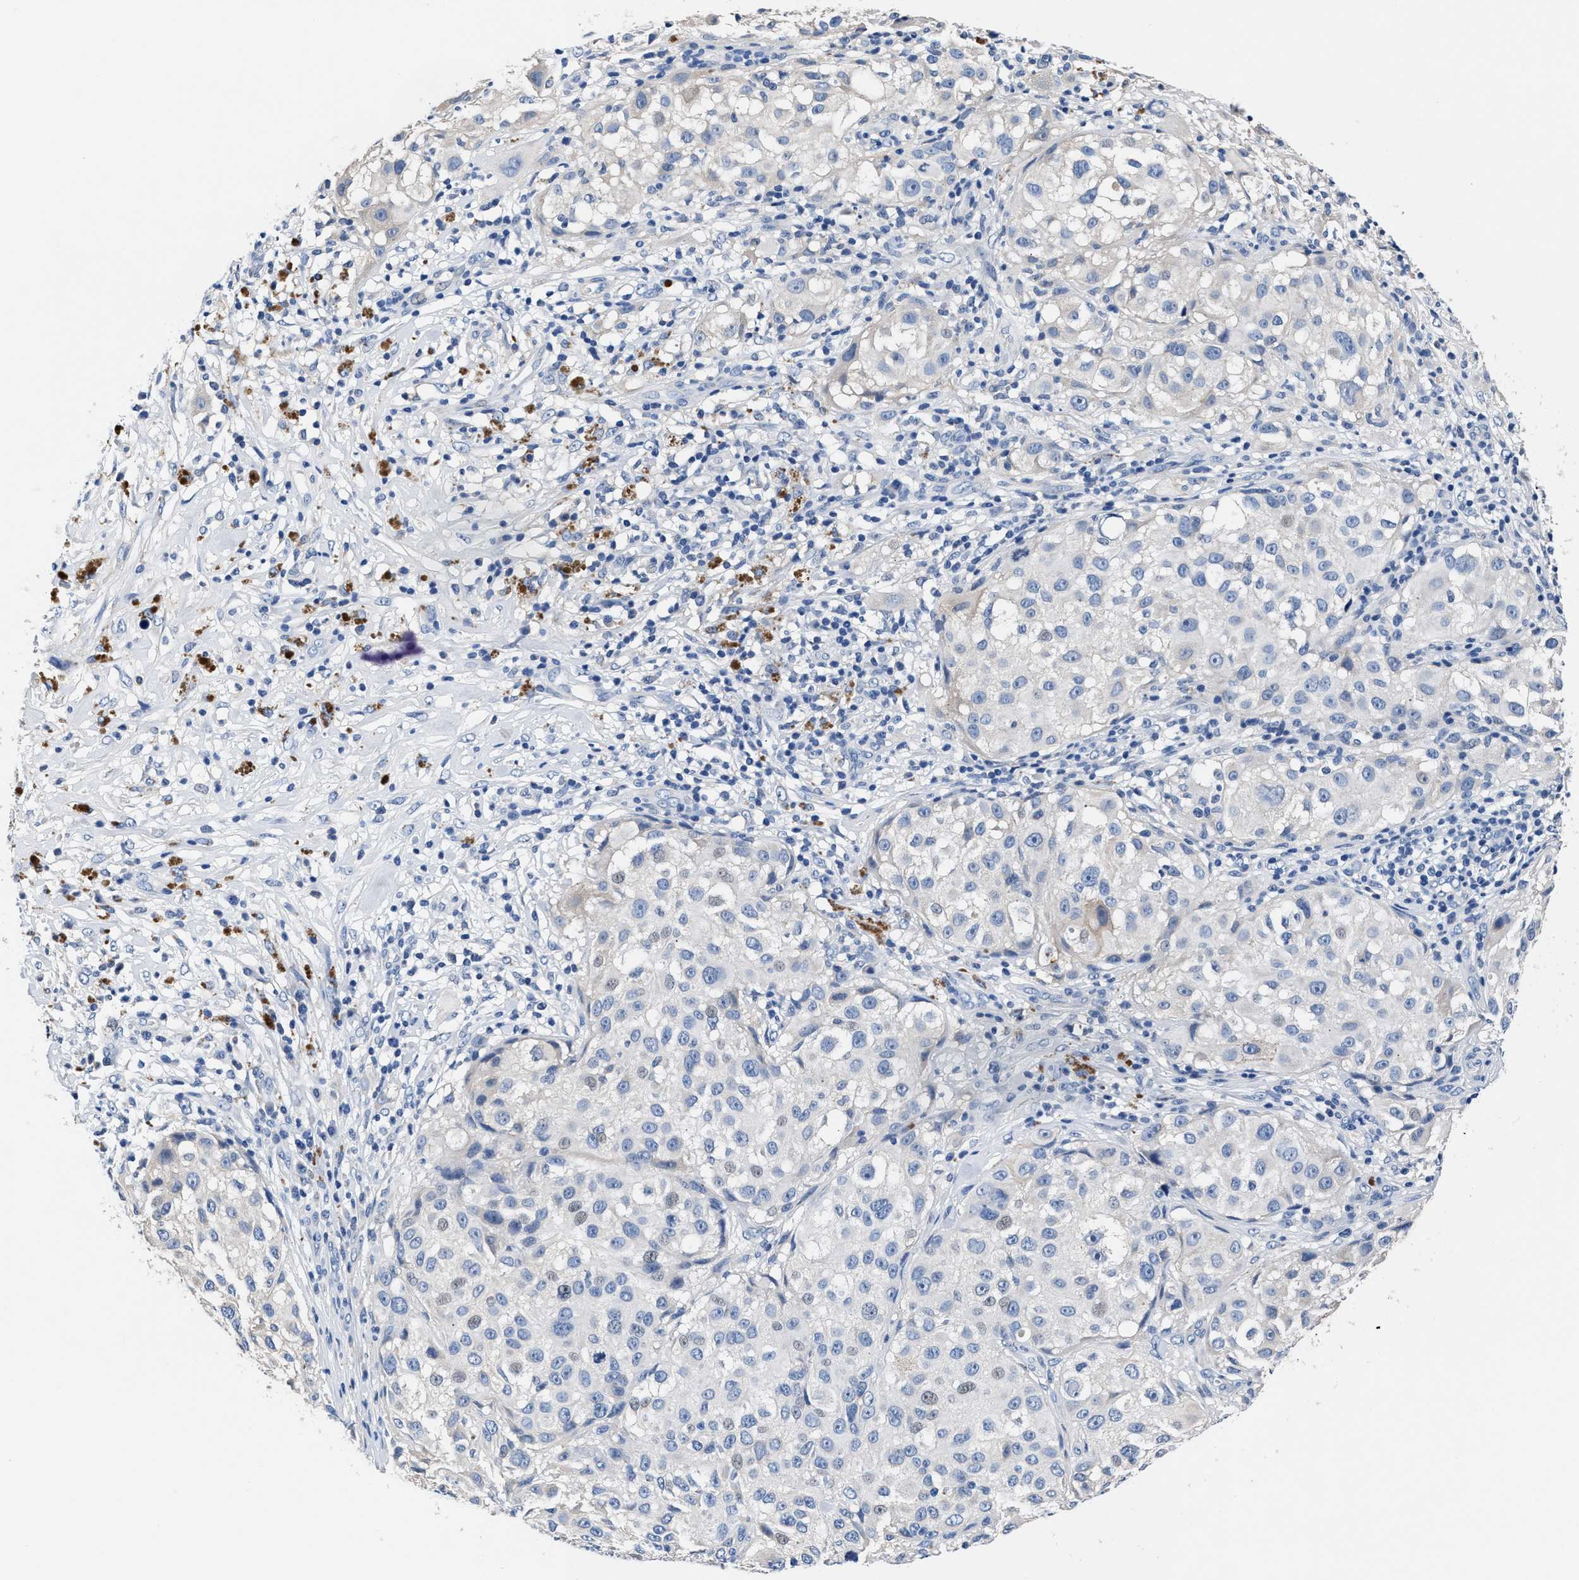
{"staining": {"intensity": "negative", "quantity": "none", "location": "none"}, "tissue": "melanoma", "cell_type": "Tumor cells", "image_type": "cancer", "snomed": [{"axis": "morphology", "description": "Necrosis, NOS"}, {"axis": "morphology", "description": "Malignant melanoma, NOS"}, {"axis": "topography", "description": "Skin"}], "caption": "The image exhibits no staining of tumor cells in malignant melanoma.", "gene": "GSTM1", "patient": {"sex": "female", "age": 87}}